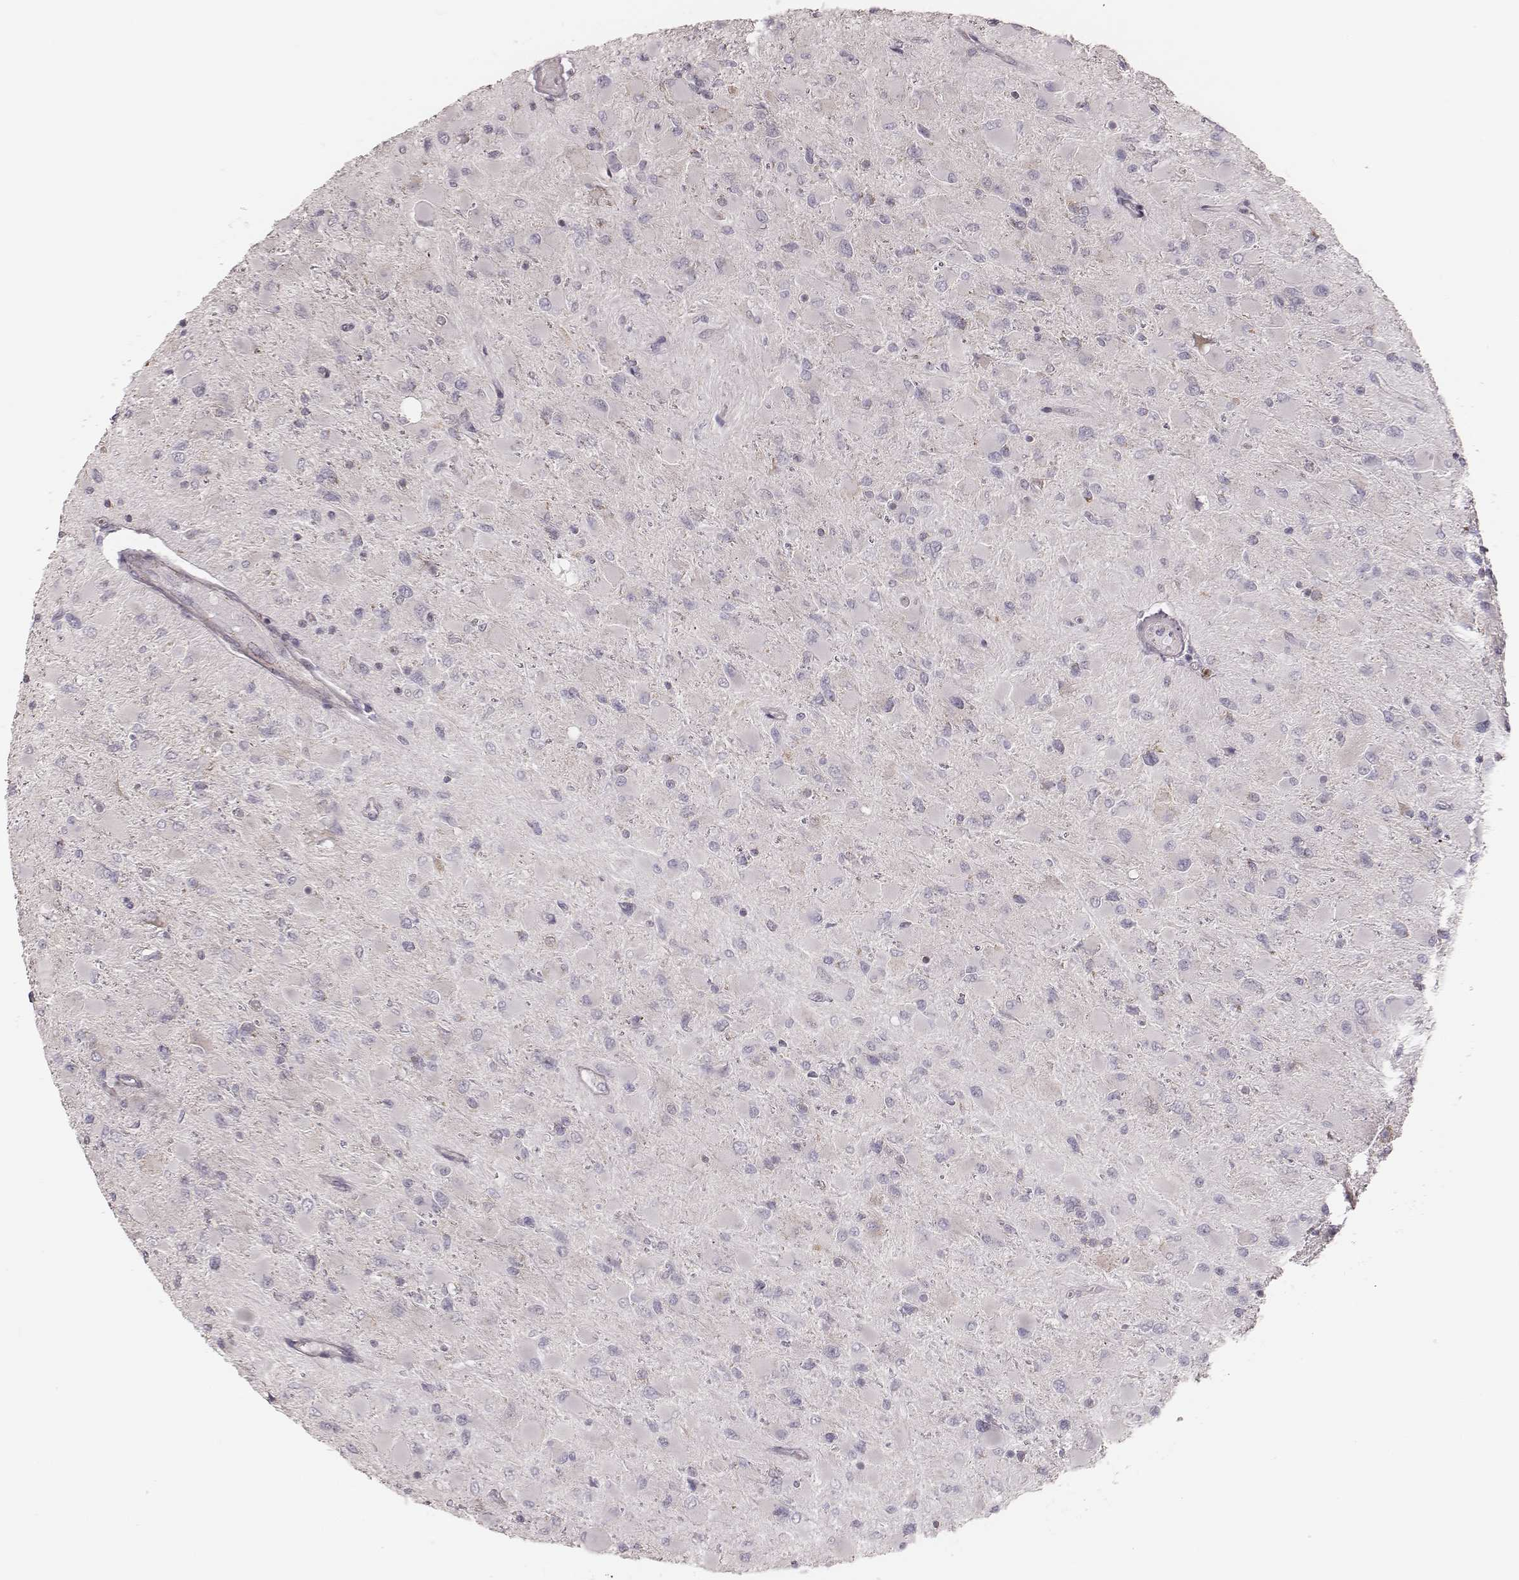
{"staining": {"intensity": "negative", "quantity": "none", "location": "none"}, "tissue": "glioma", "cell_type": "Tumor cells", "image_type": "cancer", "snomed": [{"axis": "morphology", "description": "Glioma, malignant, High grade"}, {"axis": "topography", "description": "Cerebral cortex"}], "caption": "A high-resolution histopathology image shows IHC staining of malignant glioma (high-grade), which demonstrates no significant staining in tumor cells. The staining was performed using DAB (3,3'-diaminobenzidine) to visualize the protein expression in brown, while the nuclei were stained in blue with hematoxylin (Magnification: 20x).", "gene": "KIF5C", "patient": {"sex": "female", "age": 36}}